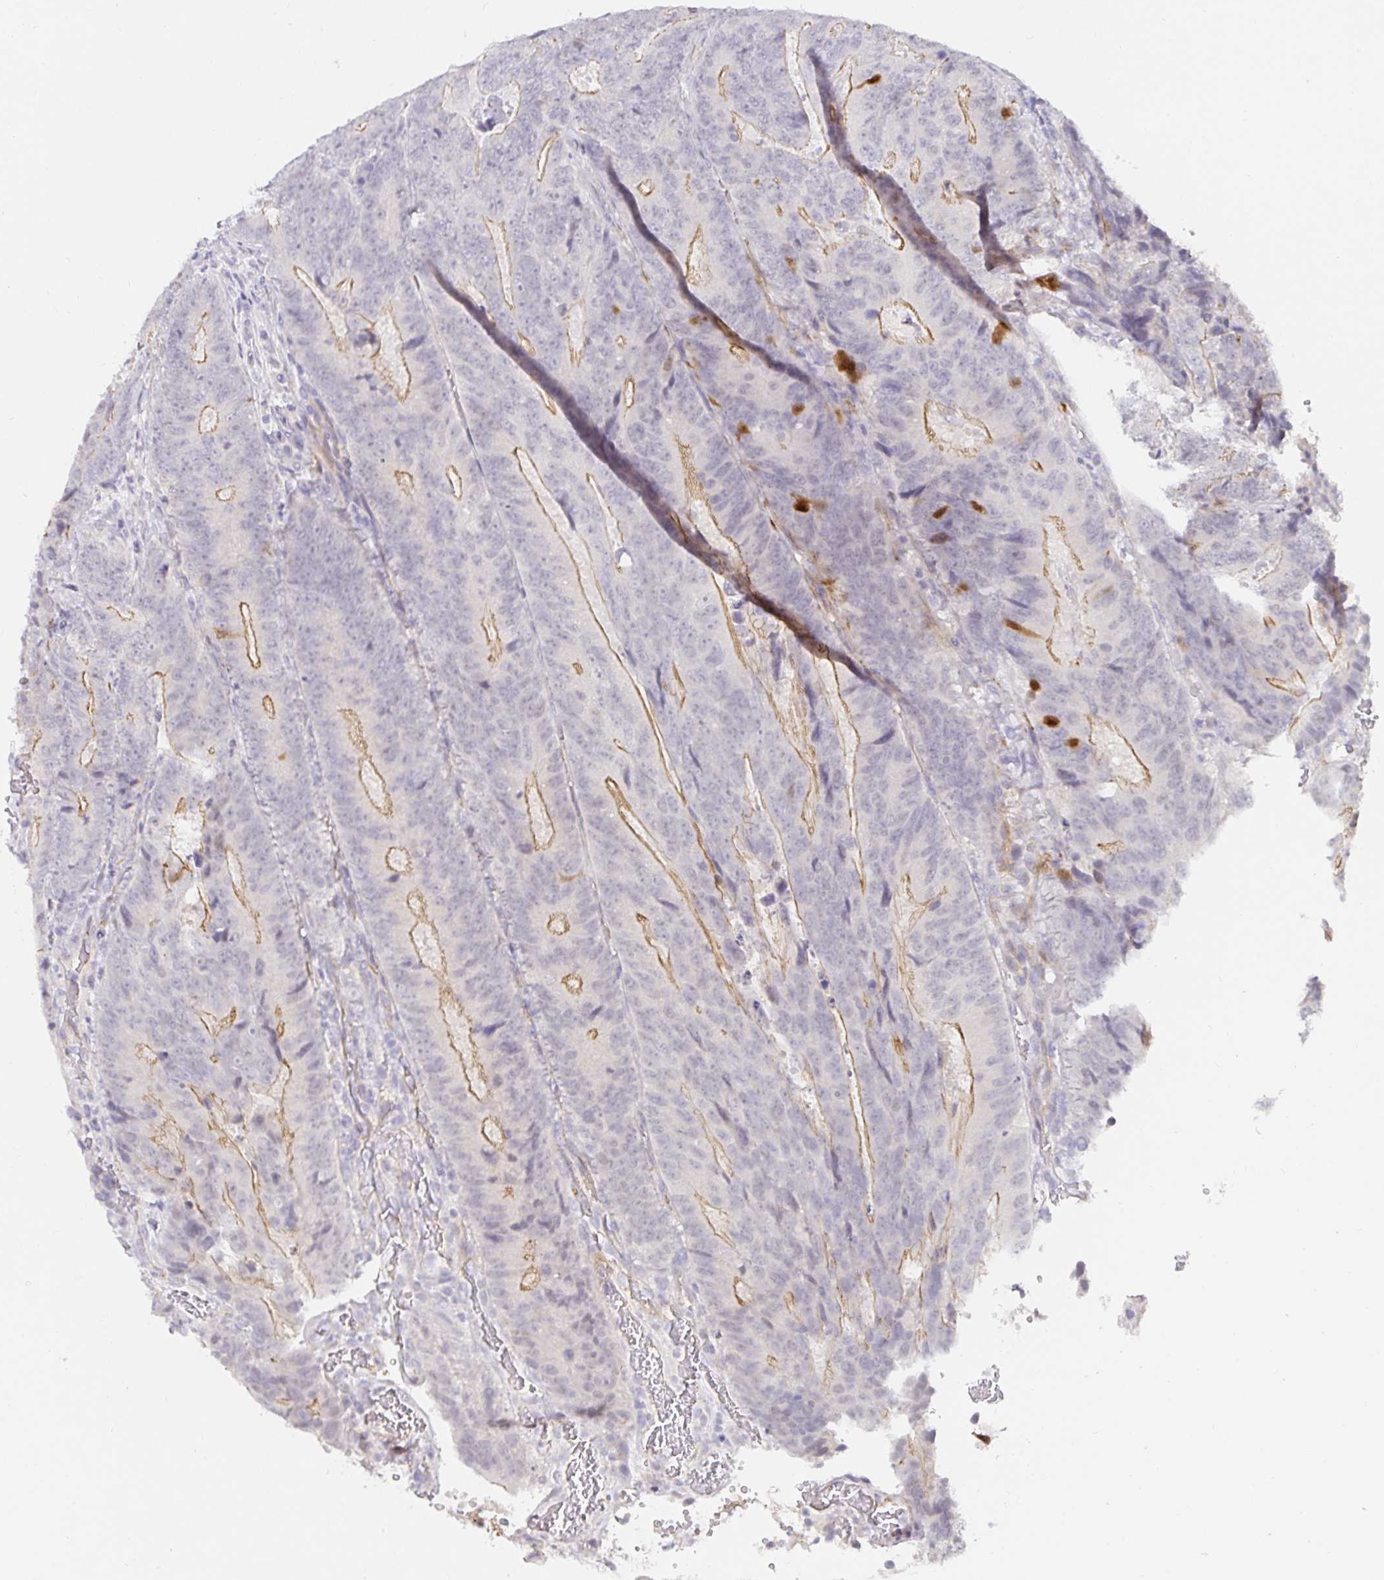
{"staining": {"intensity": "moderate", "quantity": "25%-75%", "location": "cytoplasmic/membranous"}, "tissue": "colorectal cancer", "cell_type": "Tumor cells", "image_type": "cancer", "snomed": [{"axis": "morphology", "description": "Adenocarcinoma, NOS"}, {"axis": "topography", "description": "Colon"}], "caption": "Colorectal cancer stained for a protein shows moderate cytoplasmic/membranous positivity in tumor cells.", "gene": "PDX1", "patient": {"sex": "female", "age": 48}}